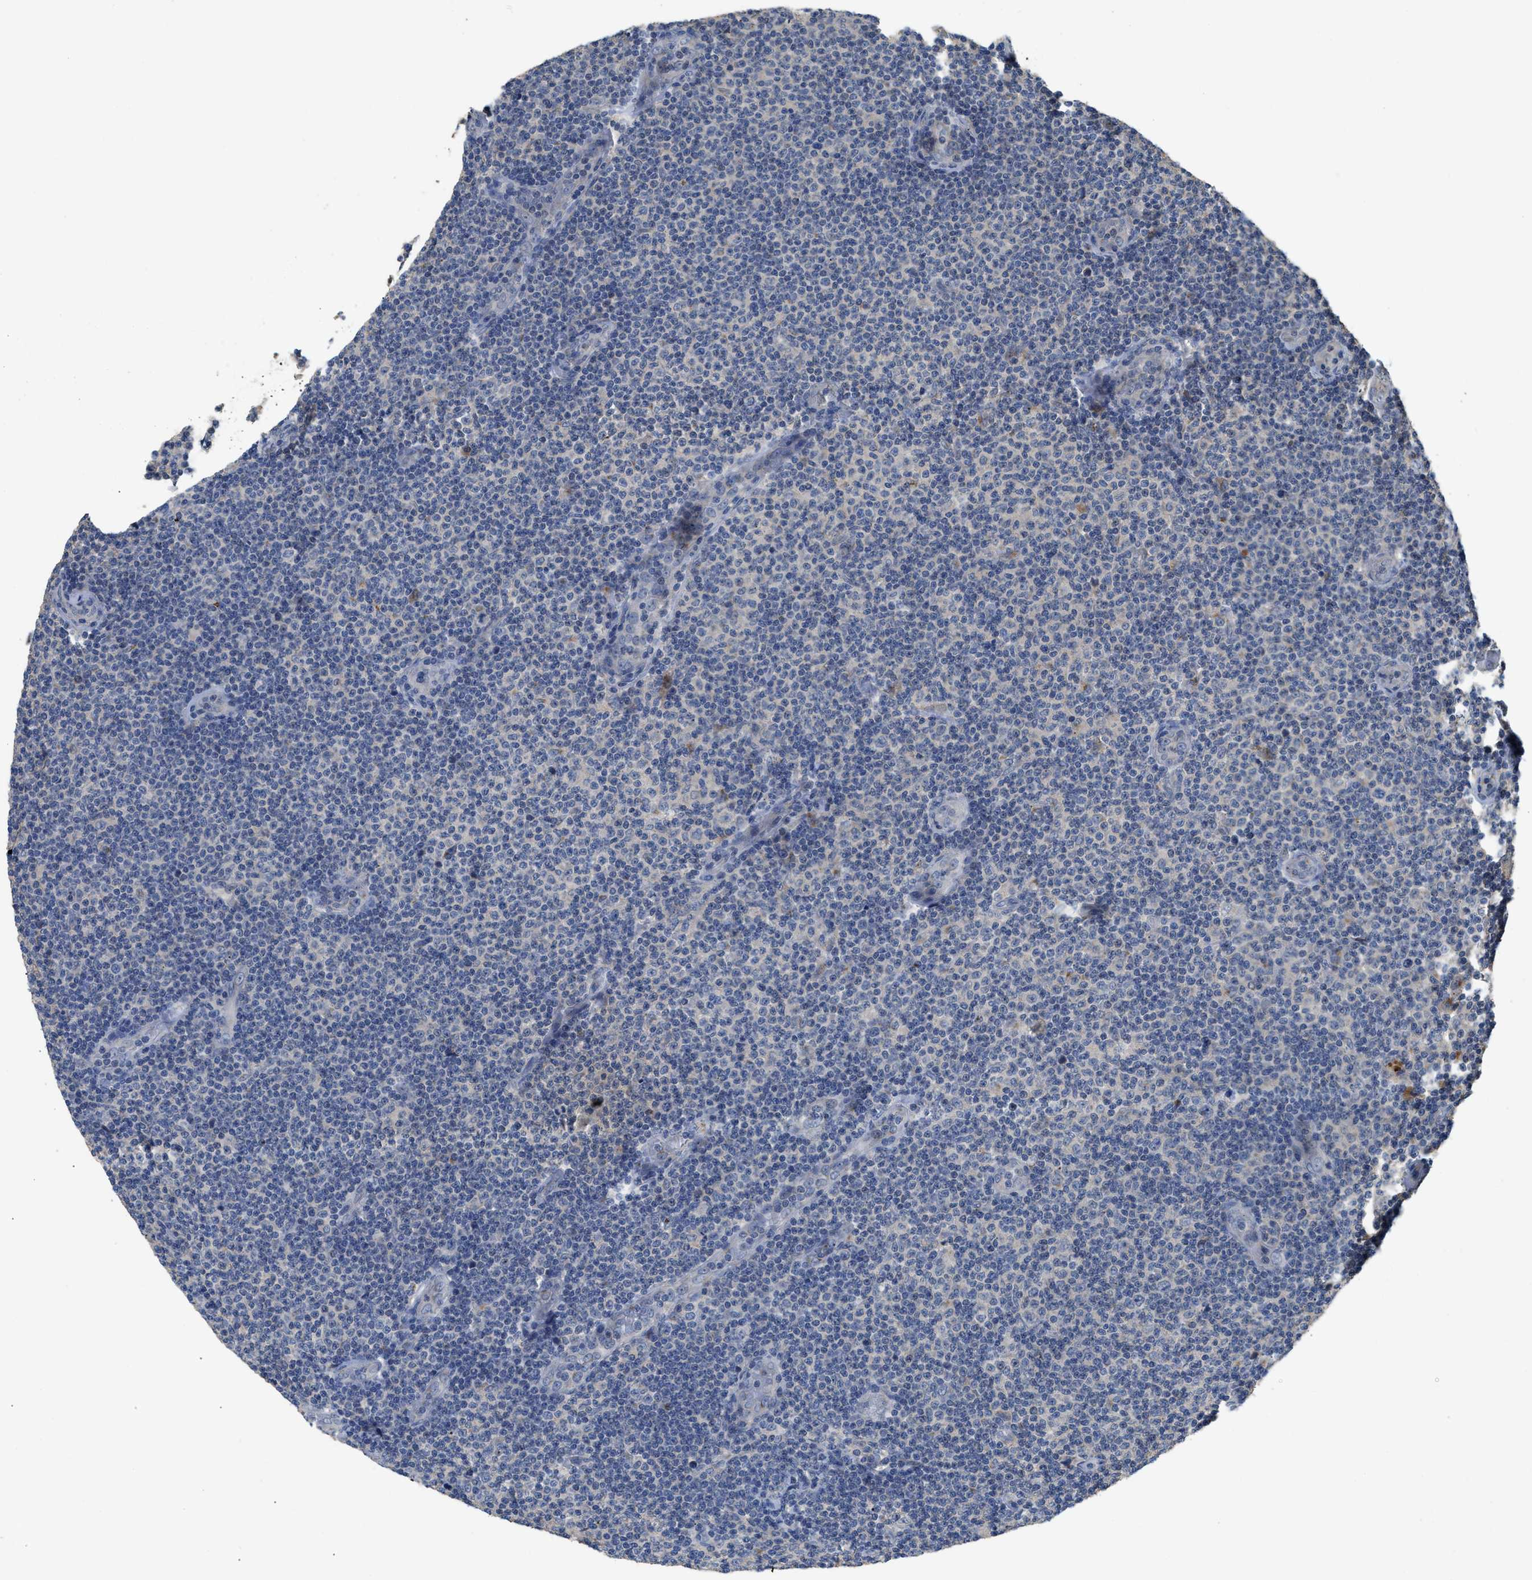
{"staining": {"intensity": "negative", "quantity": "none", "location": "none"}, "tissue": "lymphoma", "cell_type": "Tumor cells", "image_type": "cancer", "snomed": [{"axis": "morphology", "description": "Malignant lymphoma, non-Hodgkin's type, Low grade"}, {"axis": "topography", "description": "Lymph node"}], "caption": "High power microscopy histopathology image of an immunohistochemistry (IHC) micrograph of lymphoma, revealing no significant staining in tumor cells. Nuclei are stained in blue.", "gene": "SIK2", "patient": {"sex": "male", "age": 83}}